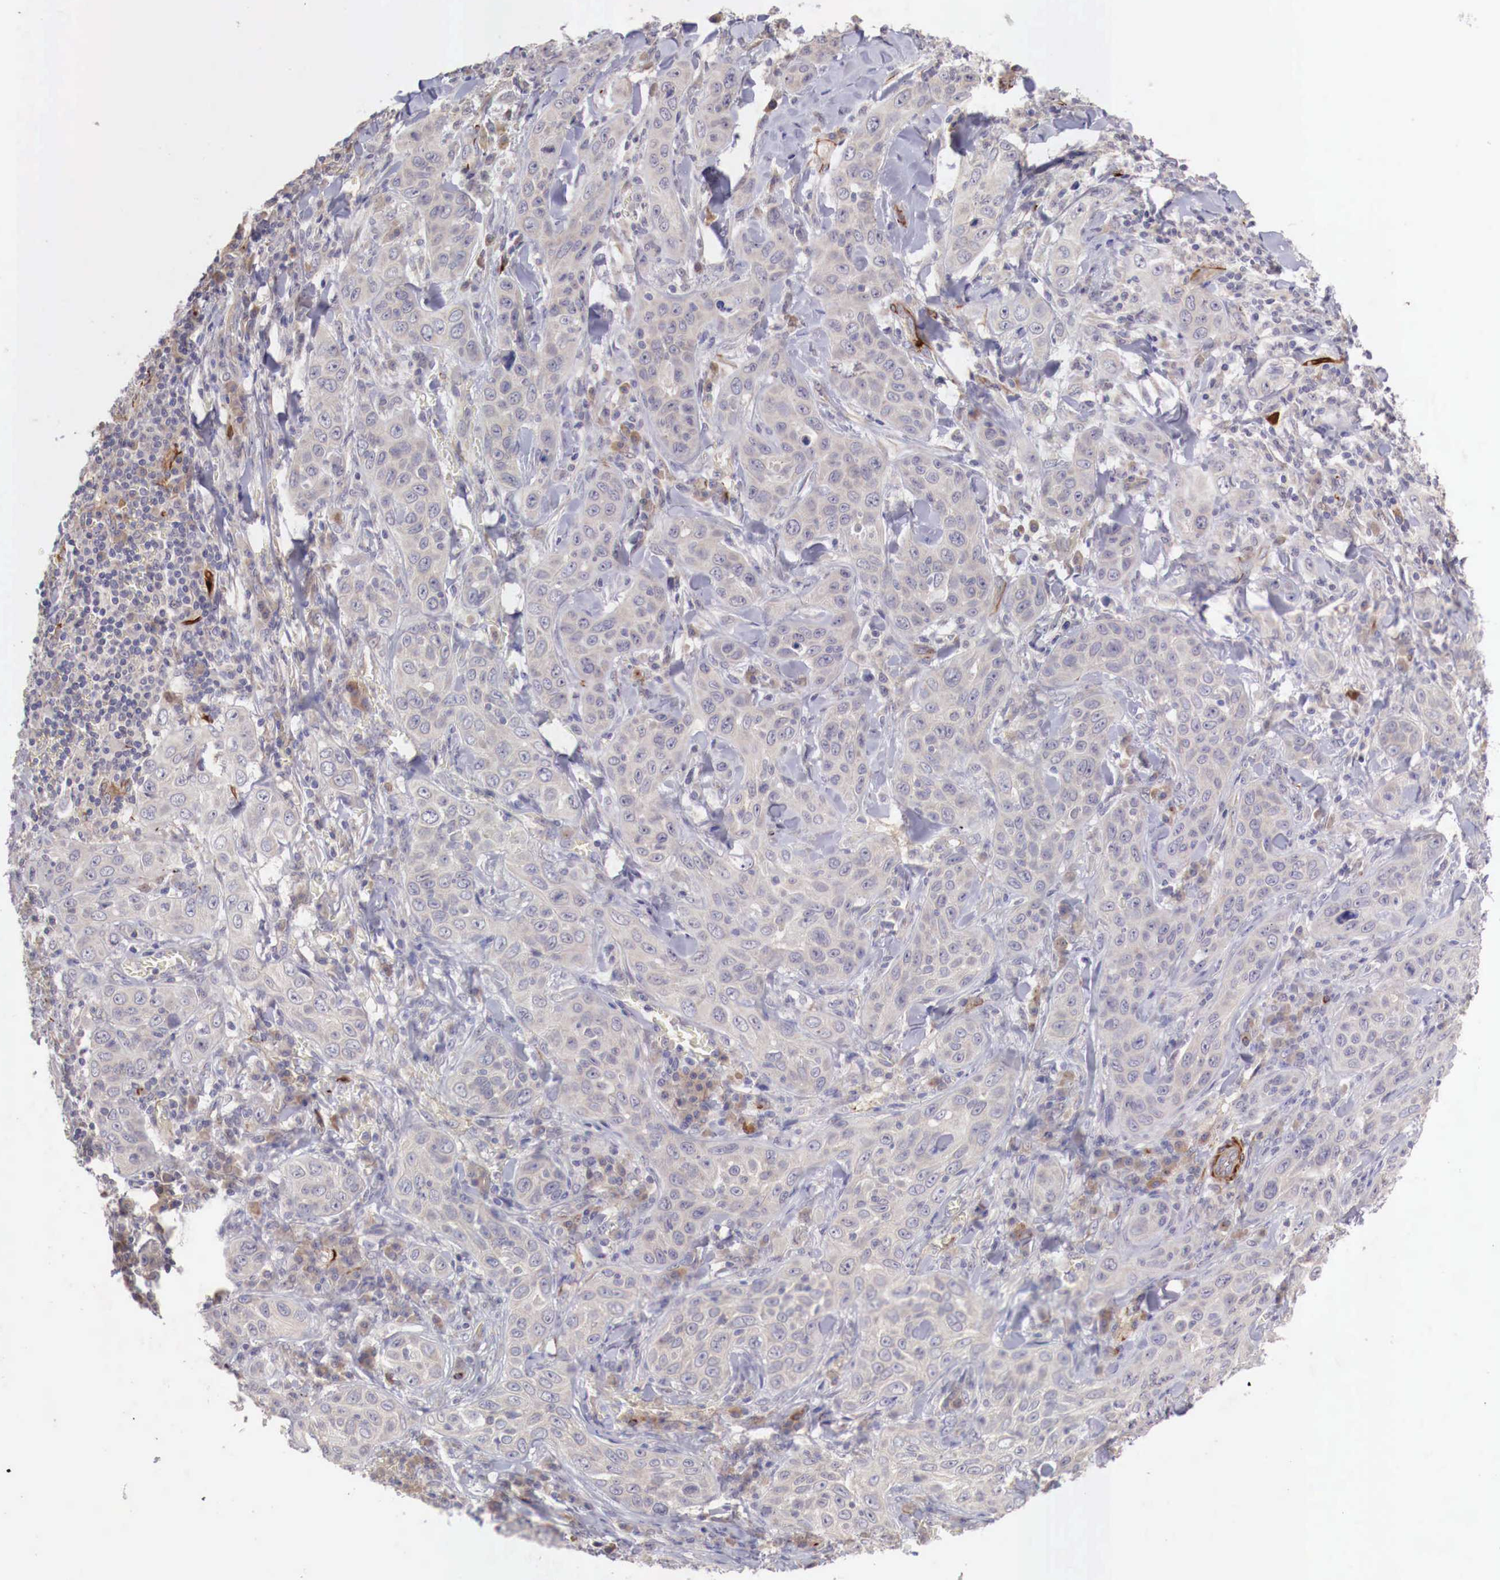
{"staining": {"intensity": "negative", "quantity": "none", "location": "none"}, "tissue": "skin cancer", "cell_type": "Tumor cells", "image_type": "cancer", "snomed": [{"axis": "morphology", "description": "Squamous cell carcinoma, NOS"}, {"axis": "topography", "description": "Skin"}], "caption": "Immunohistochemistry (IHC) of human skin squamous cell carcinoma shows no expression in tumor cells. (Immunohistochemistry (IHC), brightfield microscopy, high magnification).", "gene": "WT1", "patient": {"sex": "male", "age": 84}}